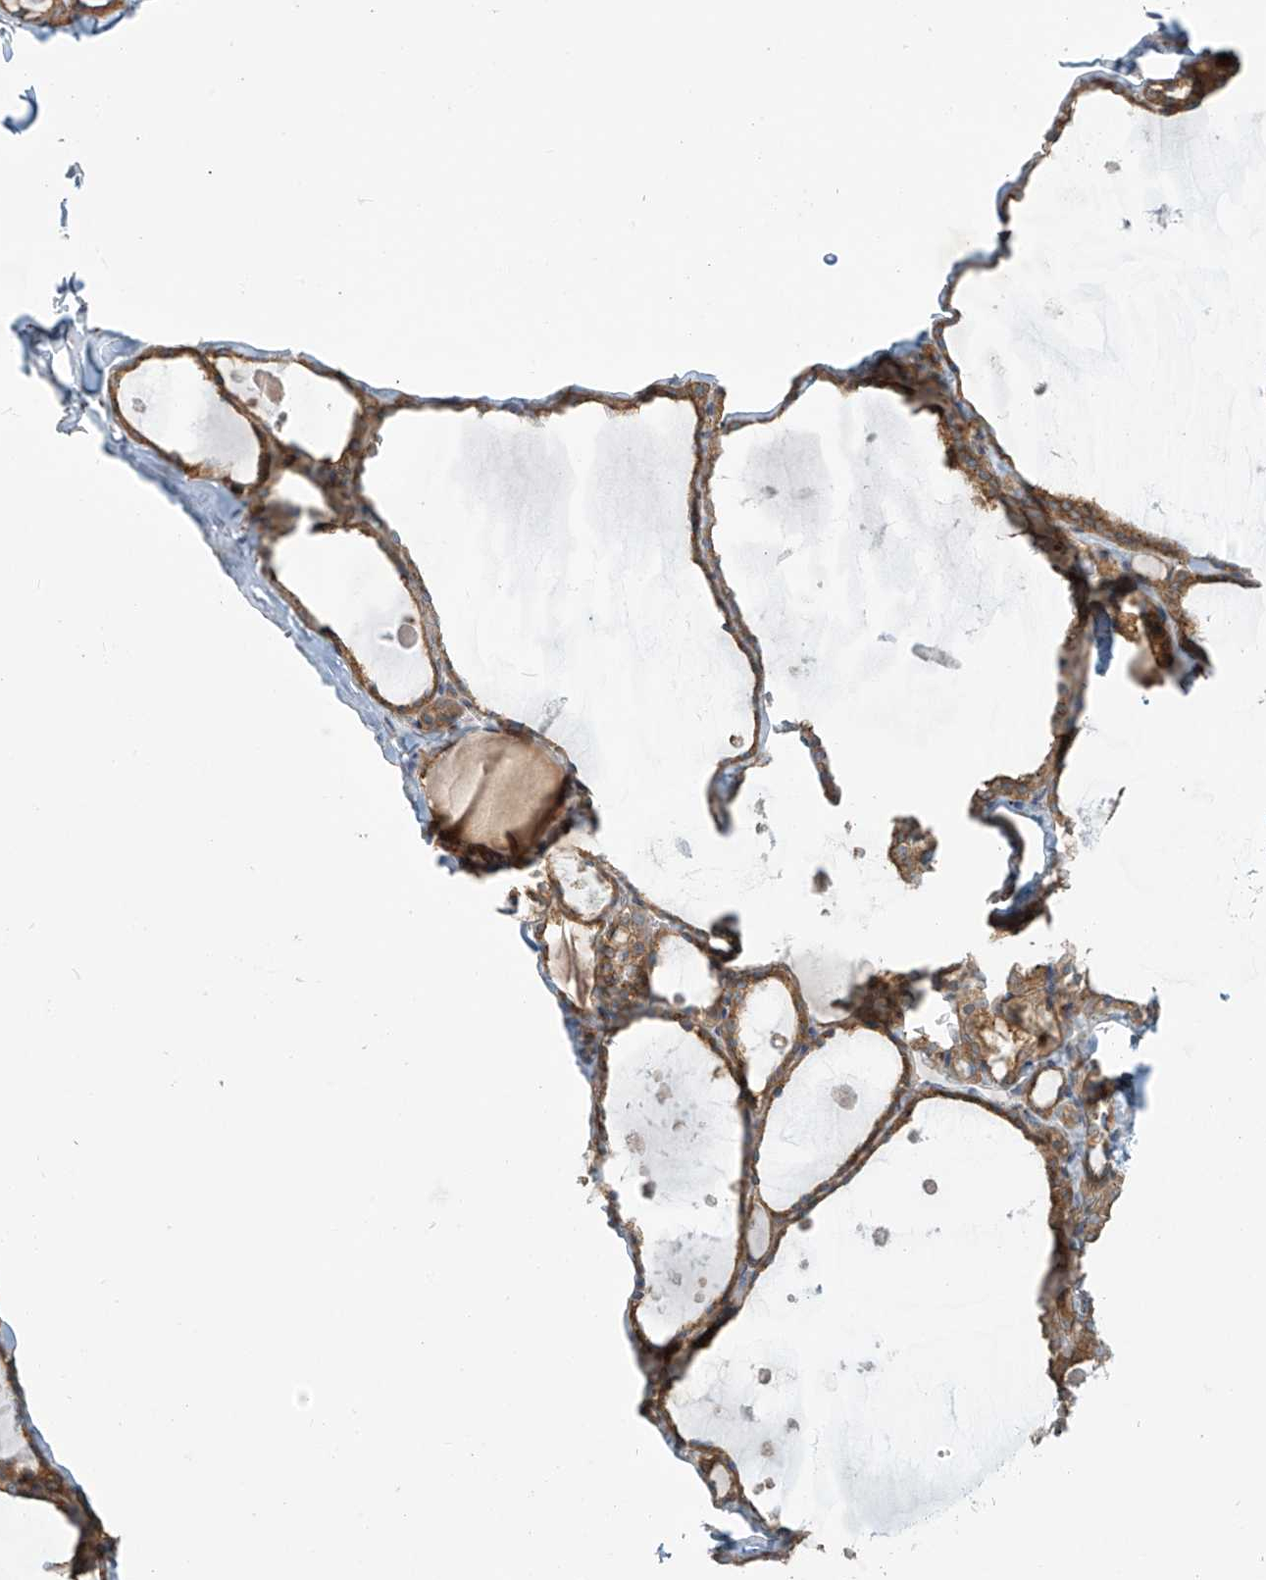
{"staining": {"intensity": "moderate", "quantity": ">75%", "location": "cytoplasmic/membranous"}, "tissue": "thyroid gland", "cell_type": "Glandular cells", "image_type": "normal", "snomed": [{"axis": "morphology", "description": "Normal tissue, NOS"}, {"axis": "topography", "description": "Thyroid gland"}], "caption": "Immunohistochemical staining of unremarkable human thyroid gland reveals medium levels of moderate cytoplasmic/membranous positivity in about >75% of glandular cells. (IHC, brightfield microscopy, high magnification).", "gene": "LZTS3", "patient": {"sex": "male", "age": 56}}